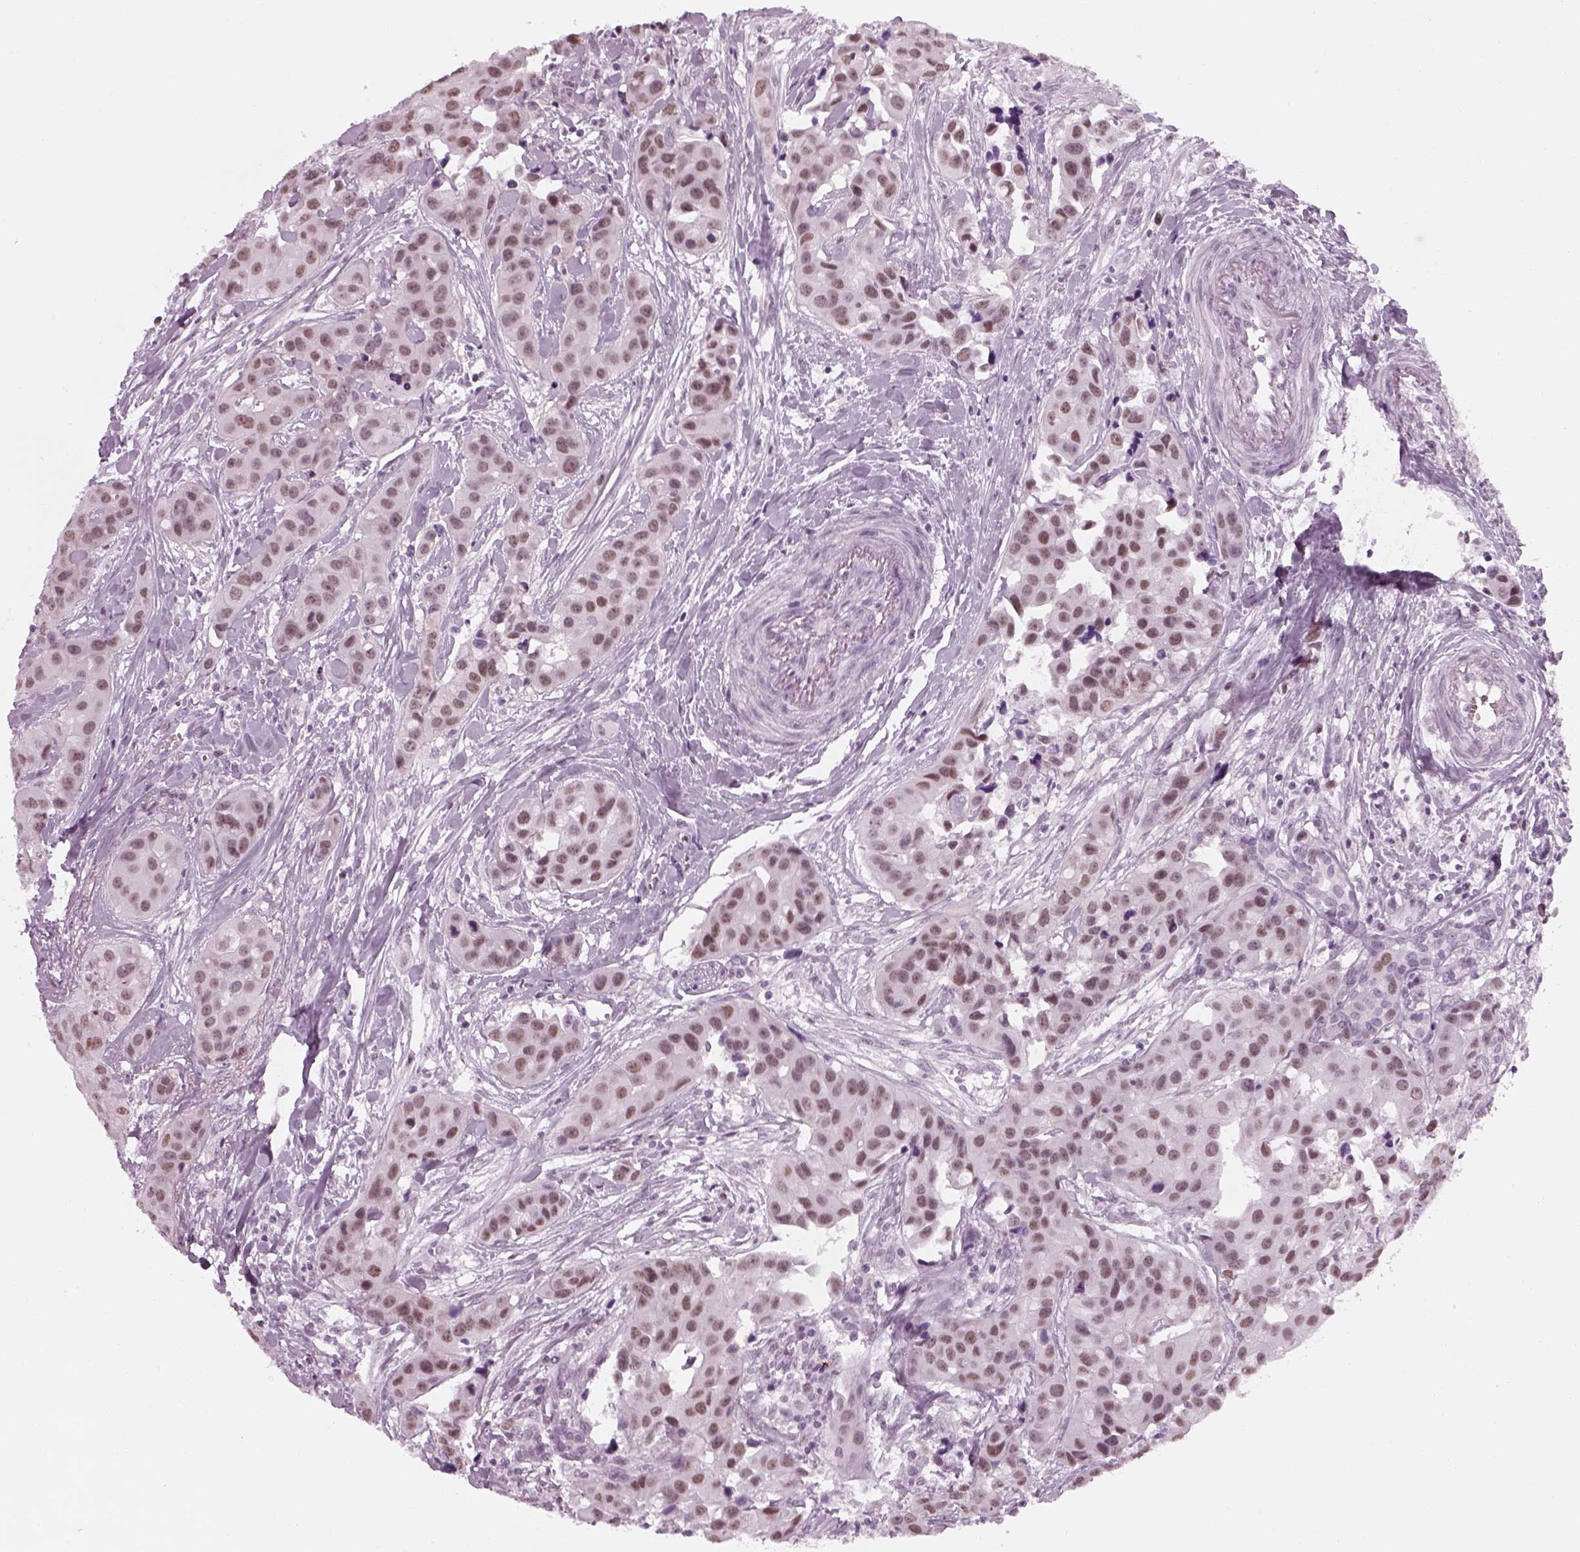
{"staining": {"intensity": "weak", "quantity": "25%-75%", "location": "nuclear"}, "tissue": "head and neck cancer", "cell_type": "Tumor cells", "image_type": "cancer", "snomed": [{"axis": "morphology", "description": "Adenocarcinoma, NOS"}, {"axis": "topography", "description": "Head-Neck"}], "caption": "IHC image of head and neck cancer (adenocarcinoma) stained for a protein (brown), which reveals low levels of weak nuclear positivity in approximately 25%-75% of tumor cells.", "gene": "KCNG2", "patient": {"sex": "male", "age": 76}}